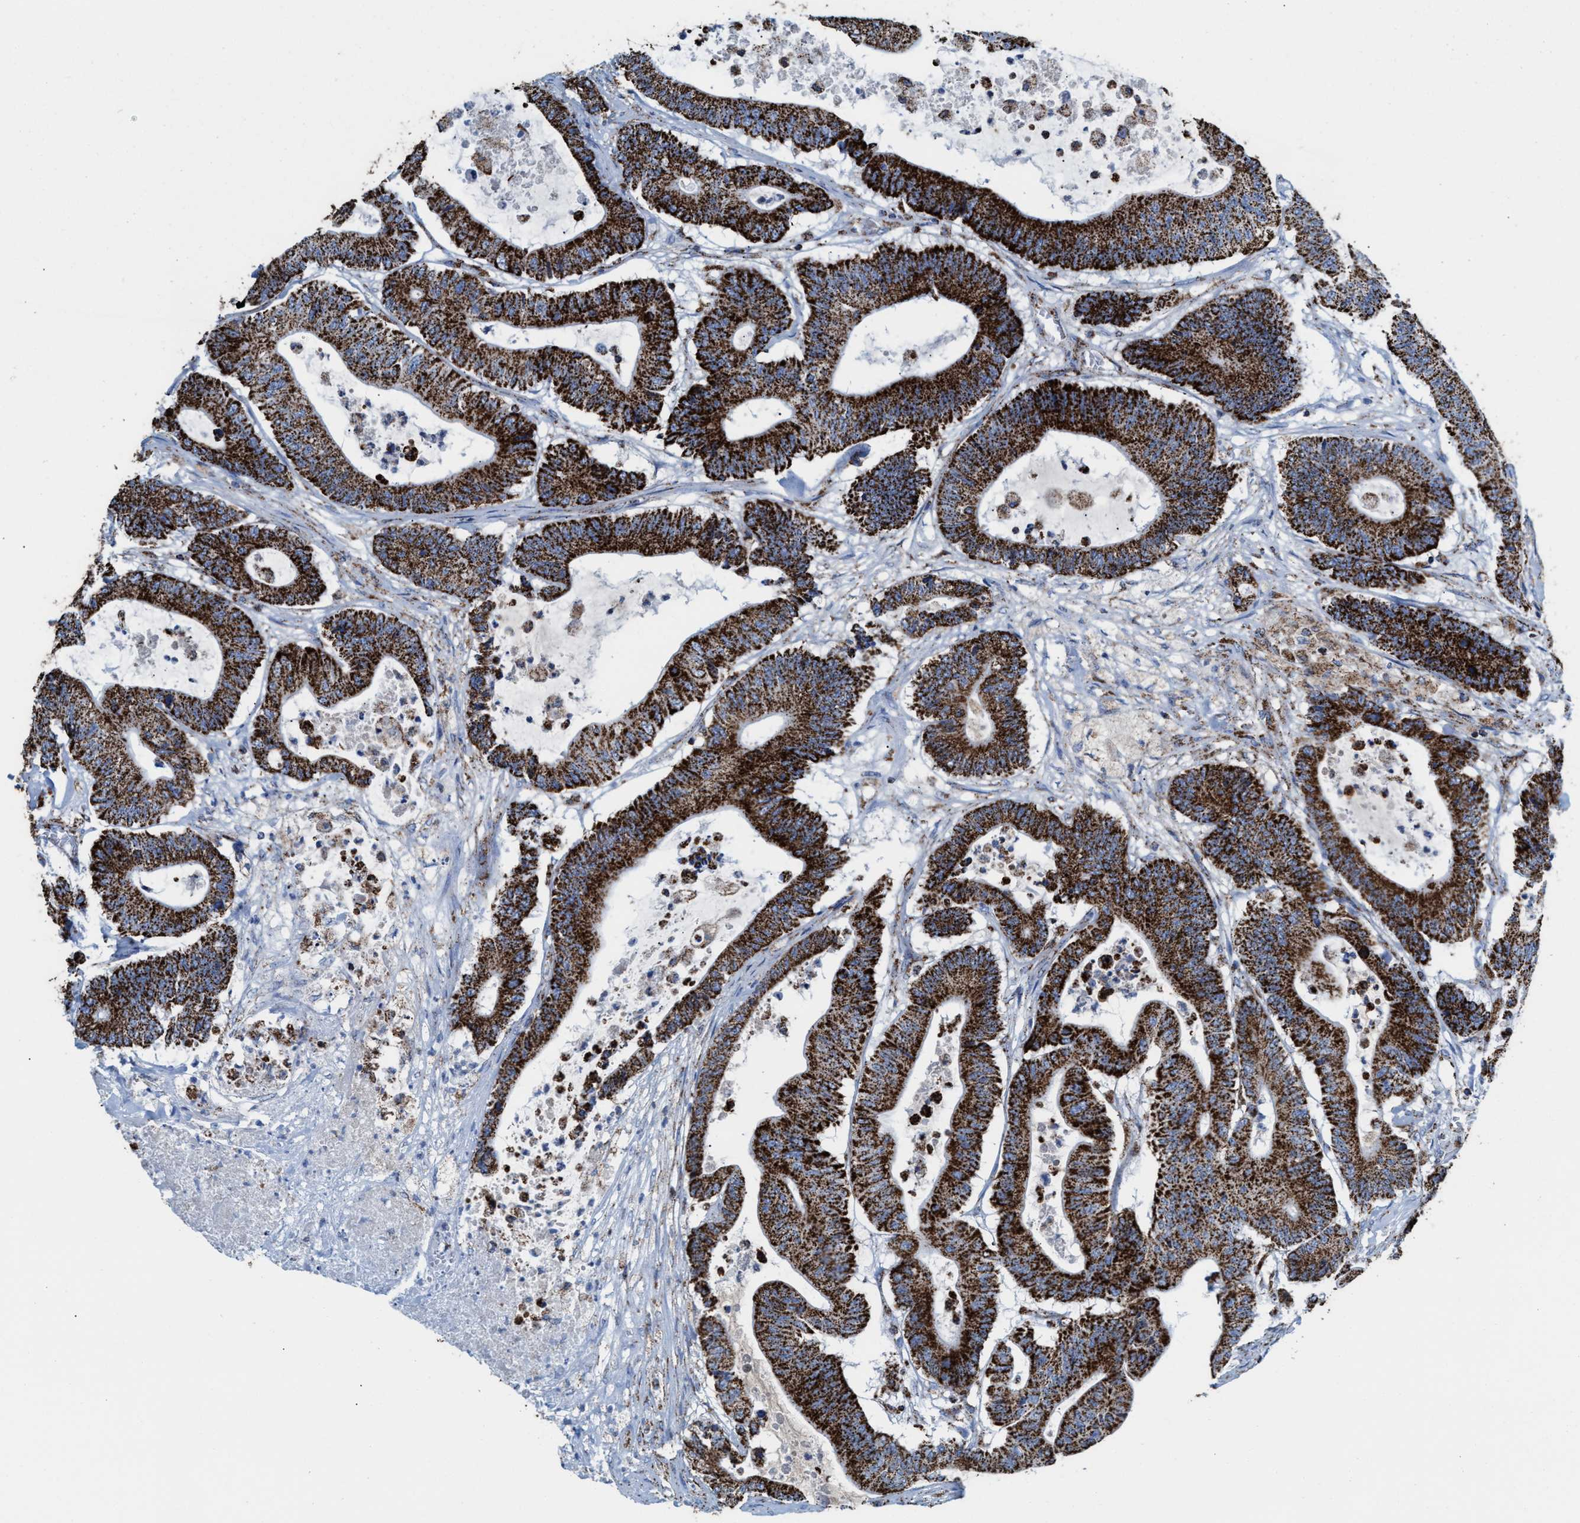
{"staining": {"intensity": "strong", "quantity": ">75%", "location": "cytoplasmic/membranous"}, "tissue": "colorectal cancer", "cell_type": "Tumor cells", "image_type": "cancer", "snomed": [{"axis": "morphology", "description": "Adenocarcinoma, NOS"}, {"axis": "topography", "description": "Colon"}], "caption": "High-power microscopy captured an immunohistochemistry photomicrograph of colorectal cancer (adenocarcinoma), revealing strong cytoplasmic/membranous staining in about >75% of tumor cells. The staining was performed using DAB (3,3'-diaminobenzidine) to visualize the protein expression in brown, while the nuclei were stained in blue with hematoxylin (Magnification: 20x).", "gene": "ECHS1", "patient": {"sex": "female", "age": 84}}